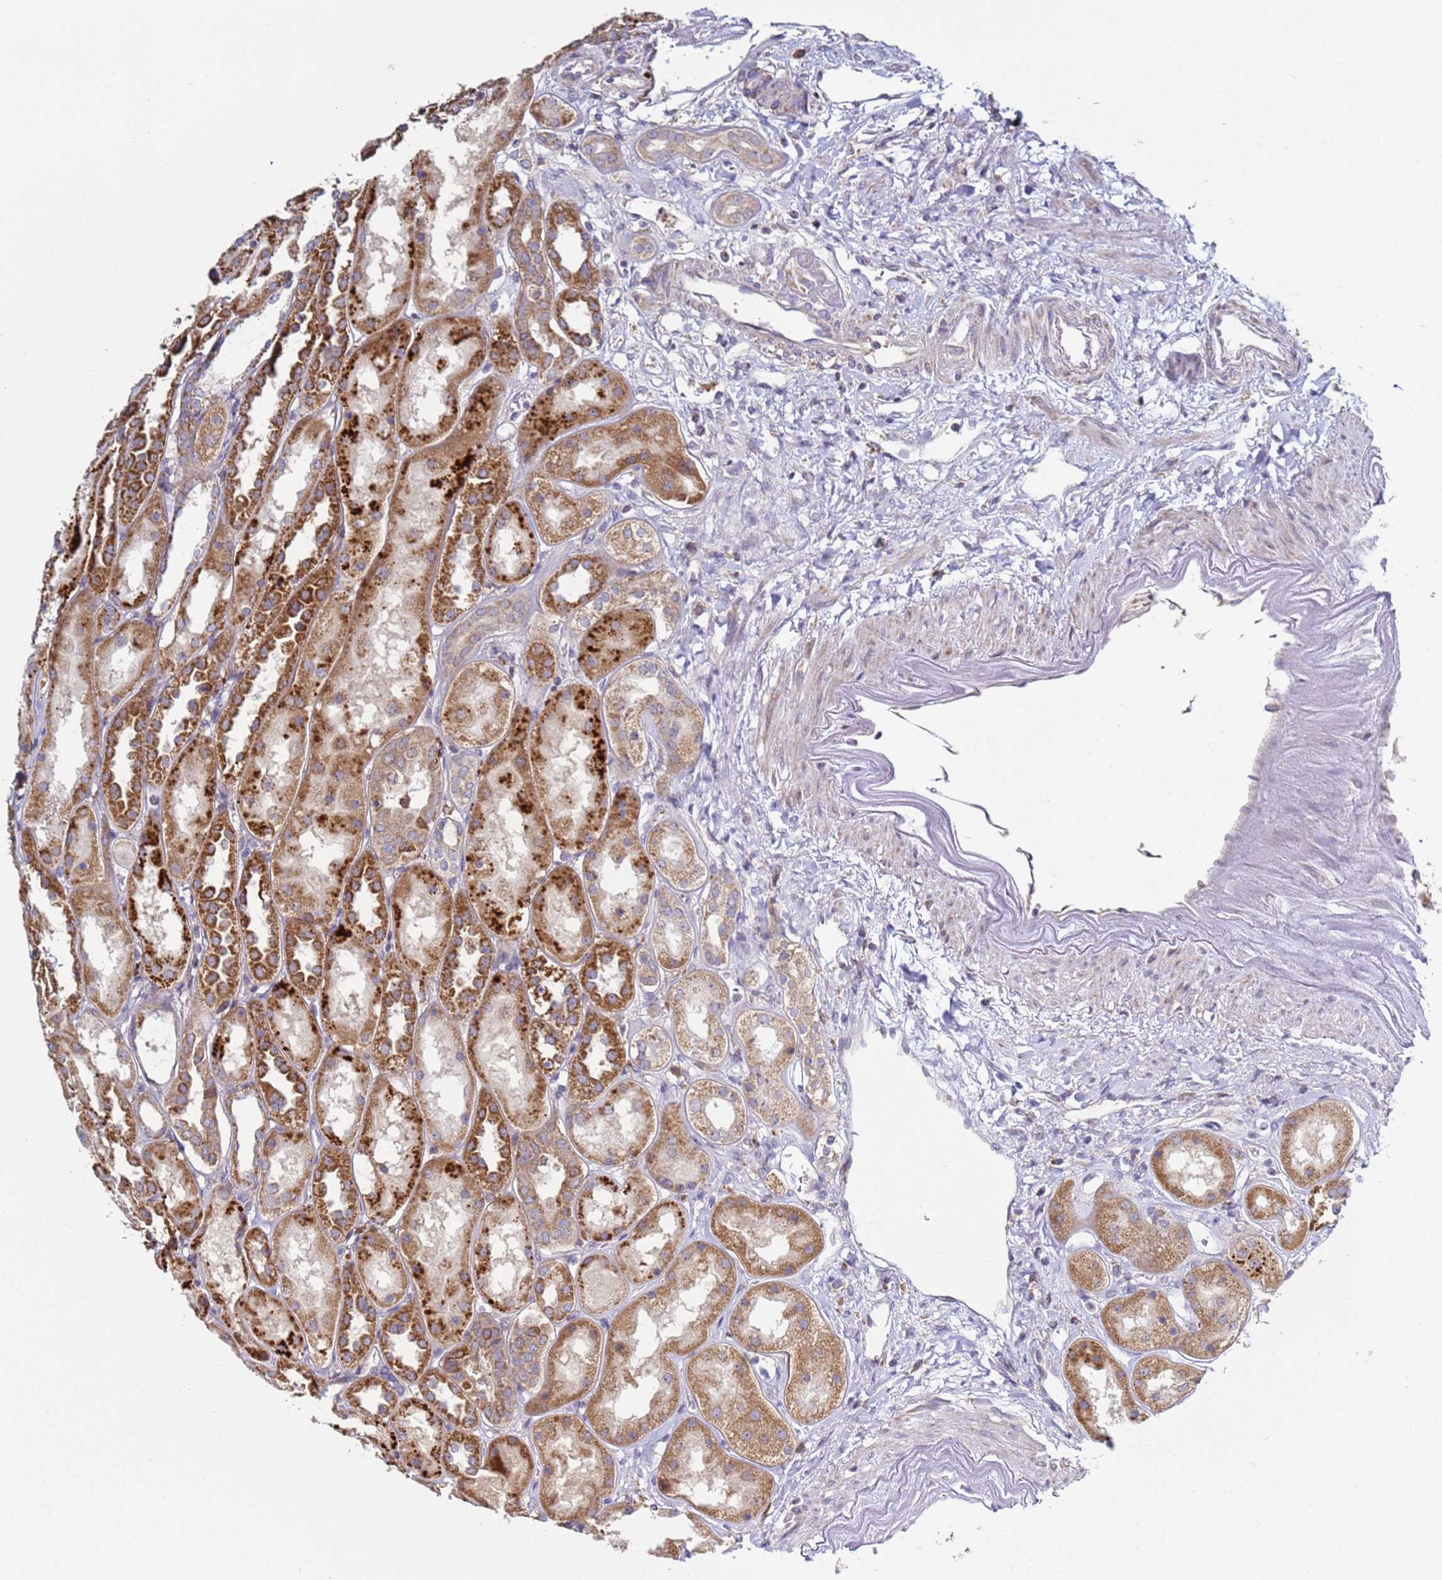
{"staining": {"intensity": "negative", "quantity": "none", "location": "none"}, "tissue": "kidney", "cell_type": "Cells in glomeruli", "image_type": "normal", "snomed": [{"axis": "morphology", "description": "Normal tissue, NOS"}, {"axis": "topography", "description": "Kidney"}], "caption": "Cells in glomeruli show no significant protein staining in benign kidney. The staining was performed using DAB (3,3'-diaminobenzidine) to visualize the protein expression in brown, while the nuclei were stained in blue with hematoxylin (Magnification: 20x).", "gene": "DIP2B", "patient": {"sex": "male", "age": 70}}